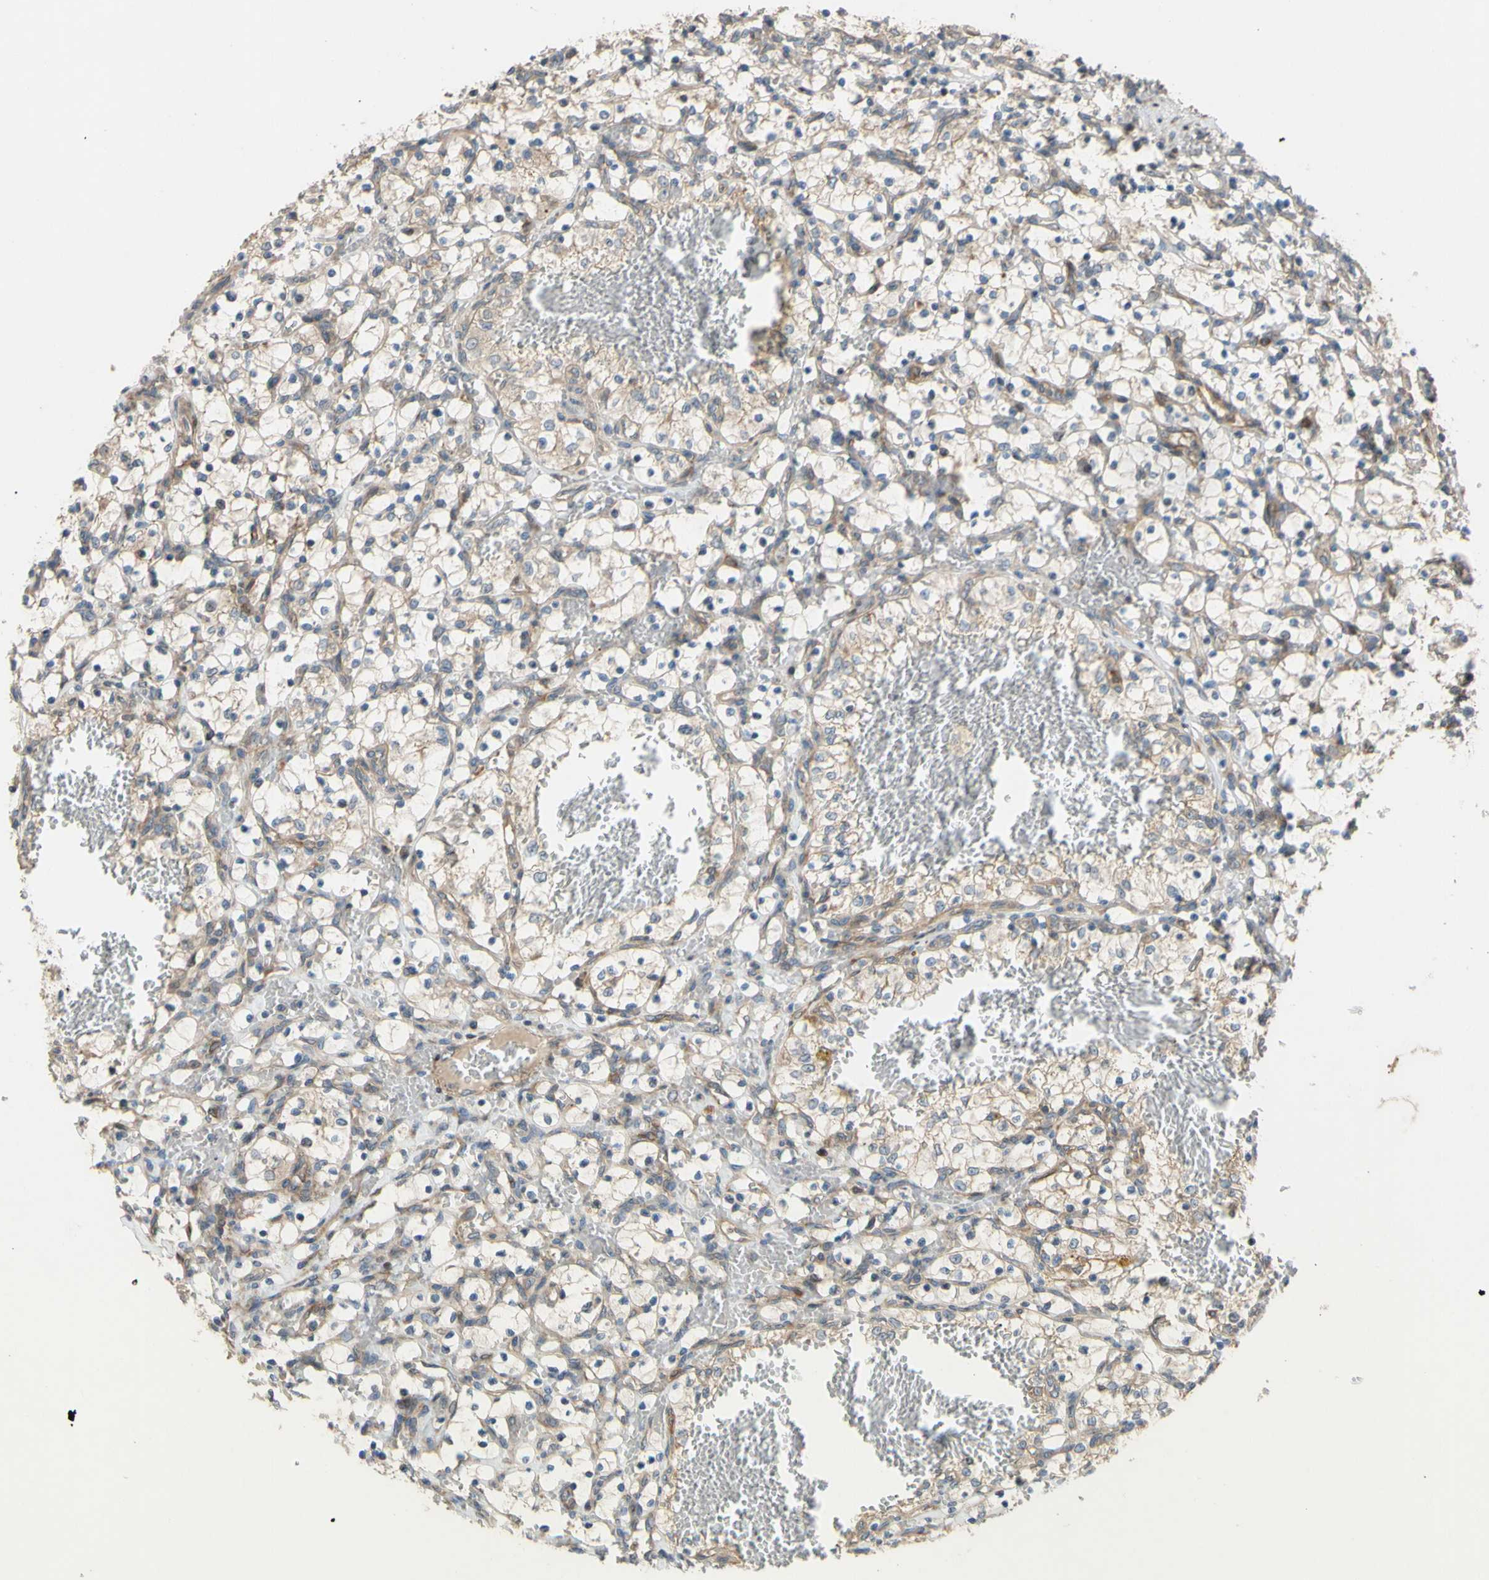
{"staining": {"intensity": "weak", "quantity": "<25%", "location": "cytoplasmic/membranous"}, "tissue": "renal cancer", "cell_type": "Tumor cells", "image_type": "cancer", "snomed": [{"axis": "morphology", "description": "Adenocarcinoma, NOS"}, {"axis": "topography", "description": "Kidney"}], "caption": "High magnification brightfield microscopy of renal adenocarcinoma stained with DAB (3,3'-diaminobenzidine) (brown) and counterstained with hematoxylin (blue): tumor cells show no significant expression. (Brightfield microscopy of DAB (3,3'-diaminobenzidine) immunohistochemistry (IHC) at high magnification).", "gene": "SPTLC1", "patient": {"sex": "female", "age": 69}}